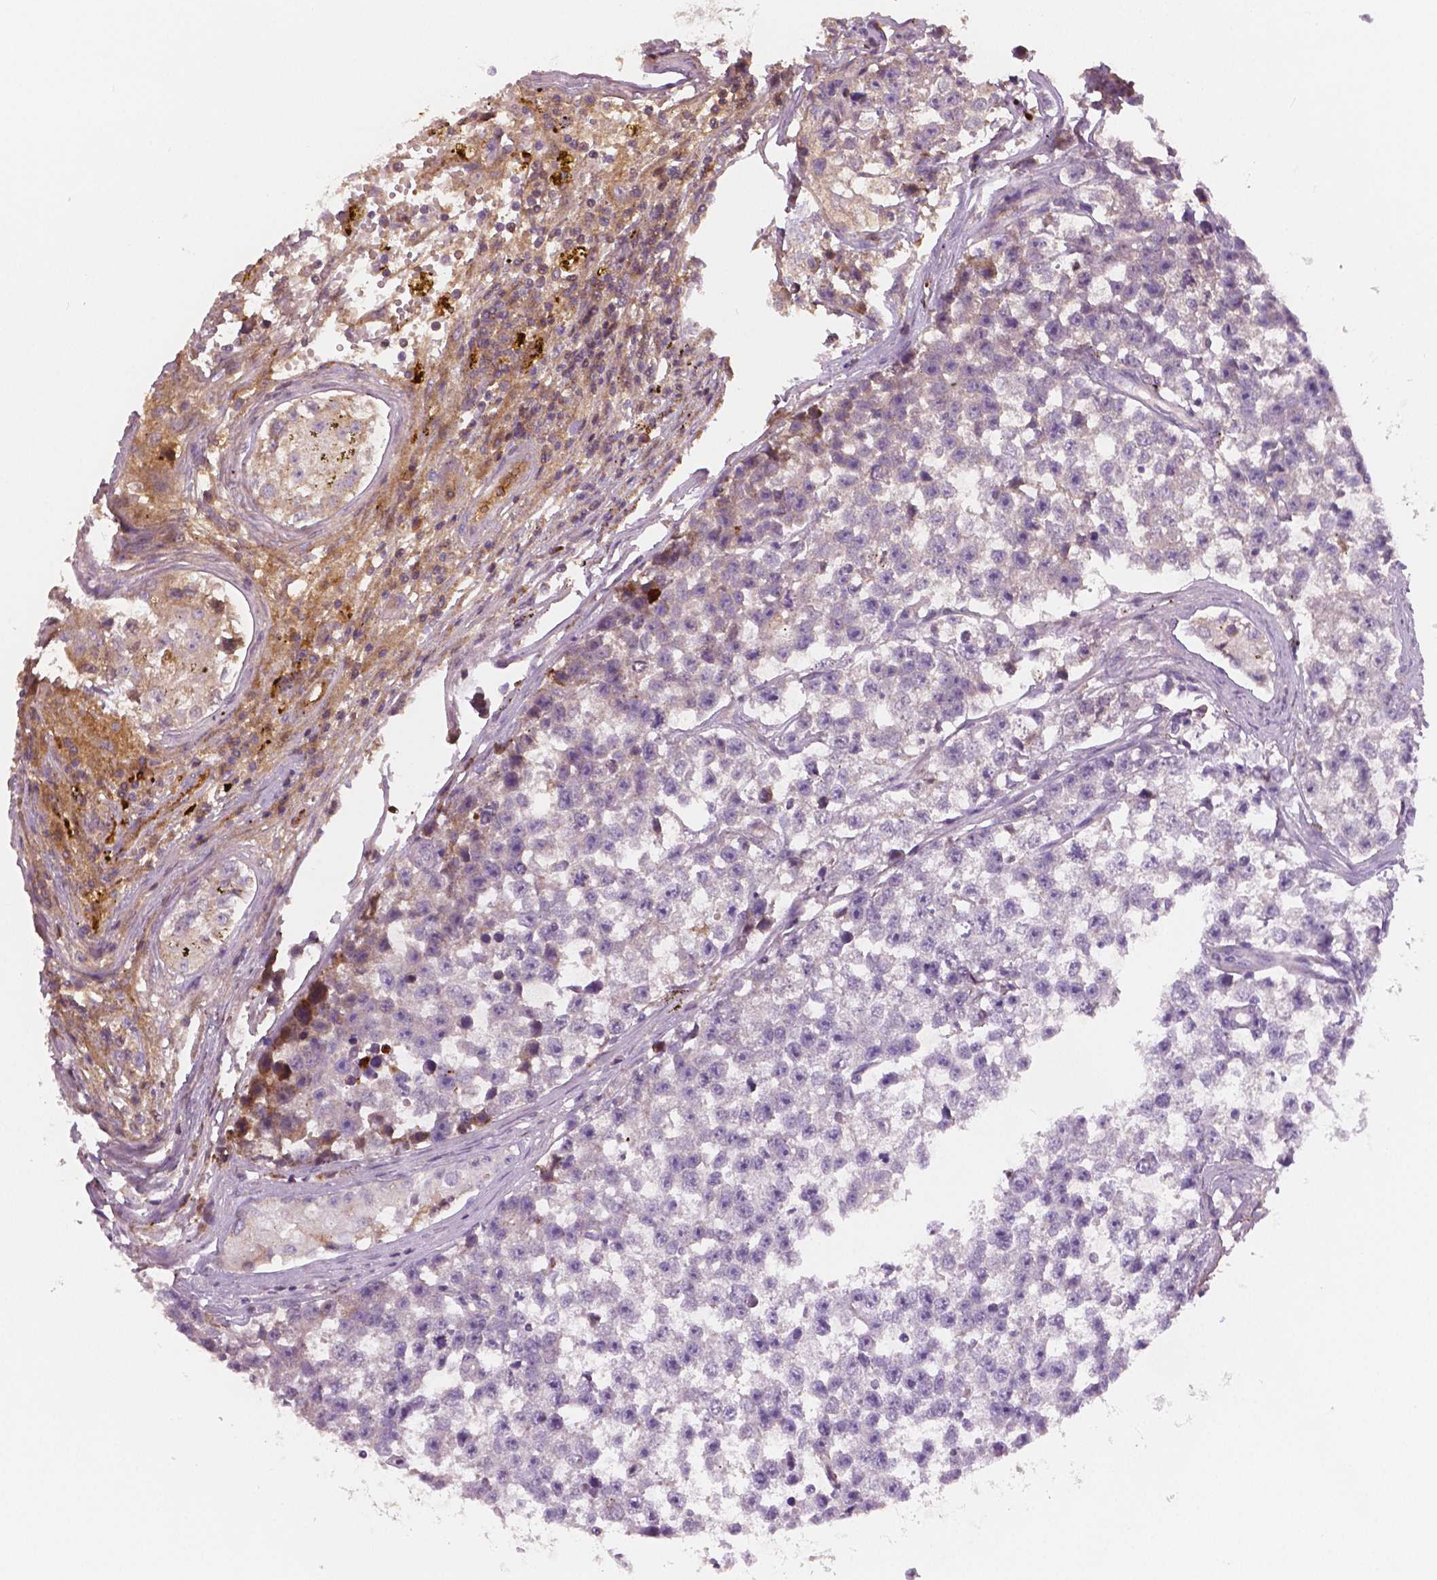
{"staining": {"intensity": "weak", "quantity": "<25%", "location": "cytoplasmic/membranous"}, "tissue": "testis cancer", "cell_type": "Tumor cells", "image_type": "cancer", "snomed": [{"axis": "morphology", "description": "Seminoma, NOS"}, {"axis": "topography", "description": "Testis"}], "caption": "The immunohistochemistry (IHC) image has no significant expression in tumor cells of seminoma (testis) tissue.", "gene": "APOA4", "patient": {"sex": "male", "age": 26}}